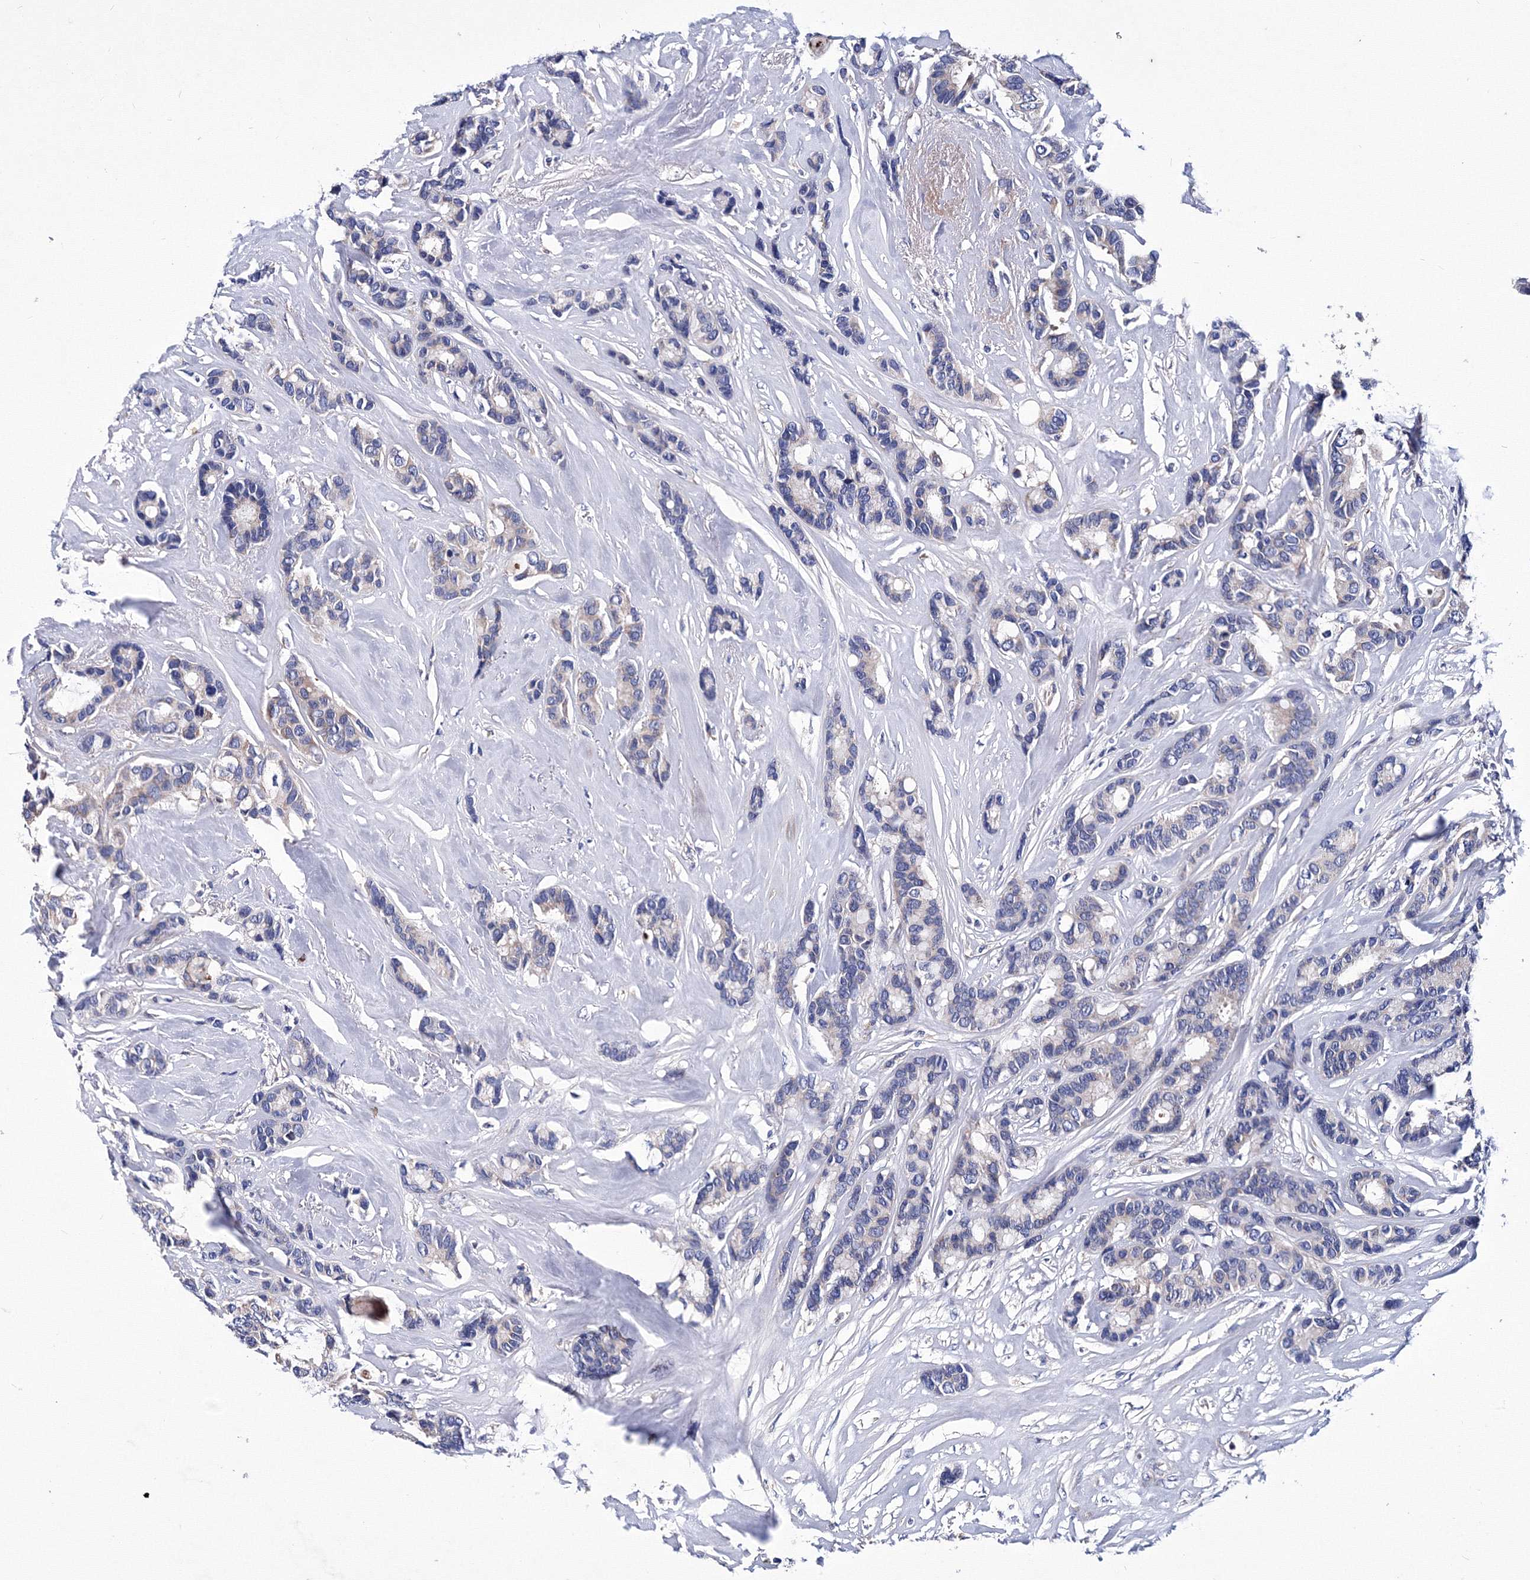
{"staining": {"intensity": "negative", "quantity": "none", "location": "none"}, "tissue": "breast cancer", "cell_type": "Tumor cells", "image_type": "cancer", "snomed": [{"axis": "morphology", "description": "Duct carcinoma"}, {"axis": "topography", "description": "Breast"}], "caption": "Immunohistochemistry (IHC) photomicrograph of breast cancer stained for a protein (brown), which demonstrates no staining in tumor cells.", "gene": "TRPM2", "patient": {"sex": "female", "age": 87}}